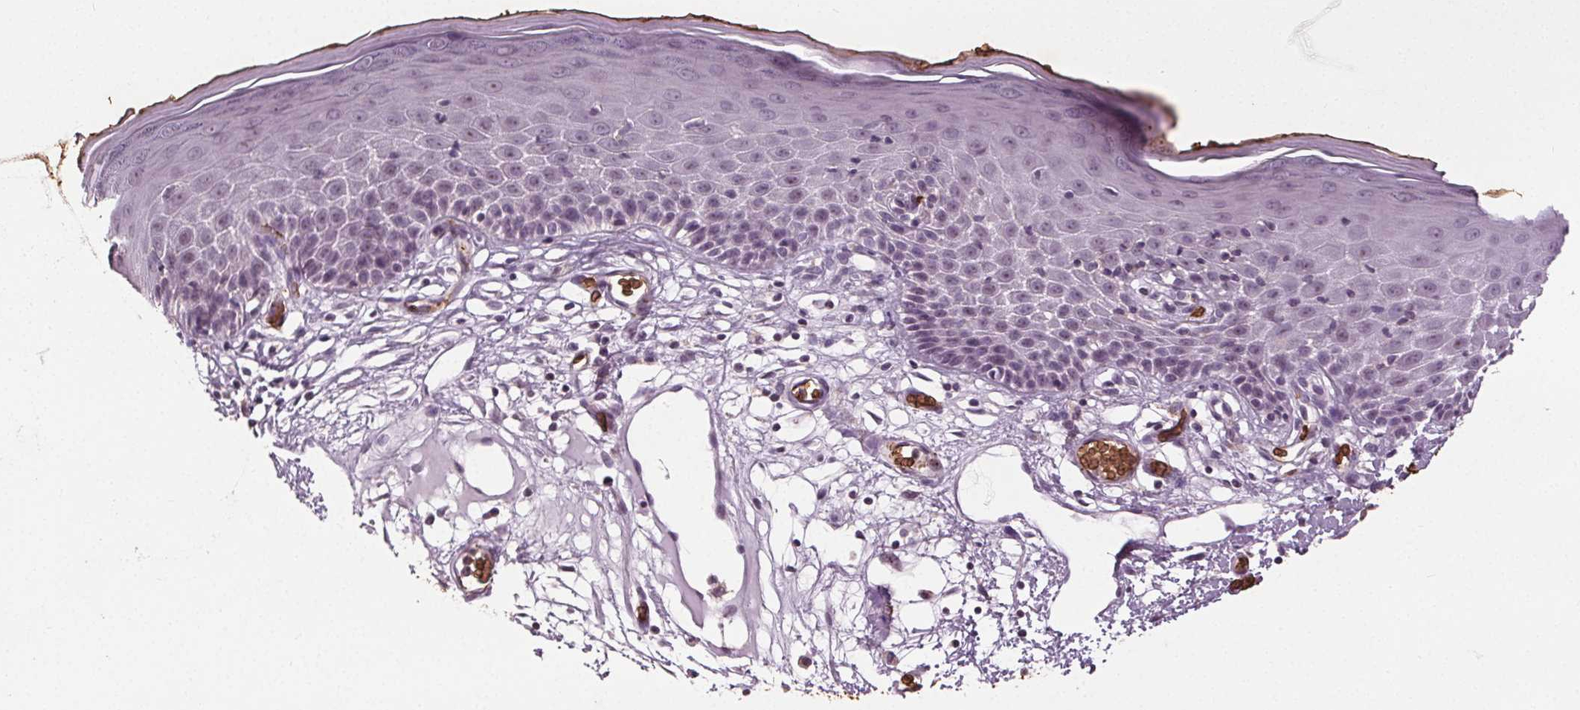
{"staining": {"intensity": "negative", "quantity": "none", "location": "none"}, "tissue": "skin", "cell_type": "Epidermal cells", "image_type": "normal", "snomed": [{"axis": "morphology", "description": "Normal tissue, NOS"}, {"axis": "topography", "description": "Vulva"}], "caption": "Epidermal cells are negative for protein expression in normal human skin. Nuclei are stained in blue.", "gene": "SLC4A1", "patient": {"sex": "female", "age": 68}}